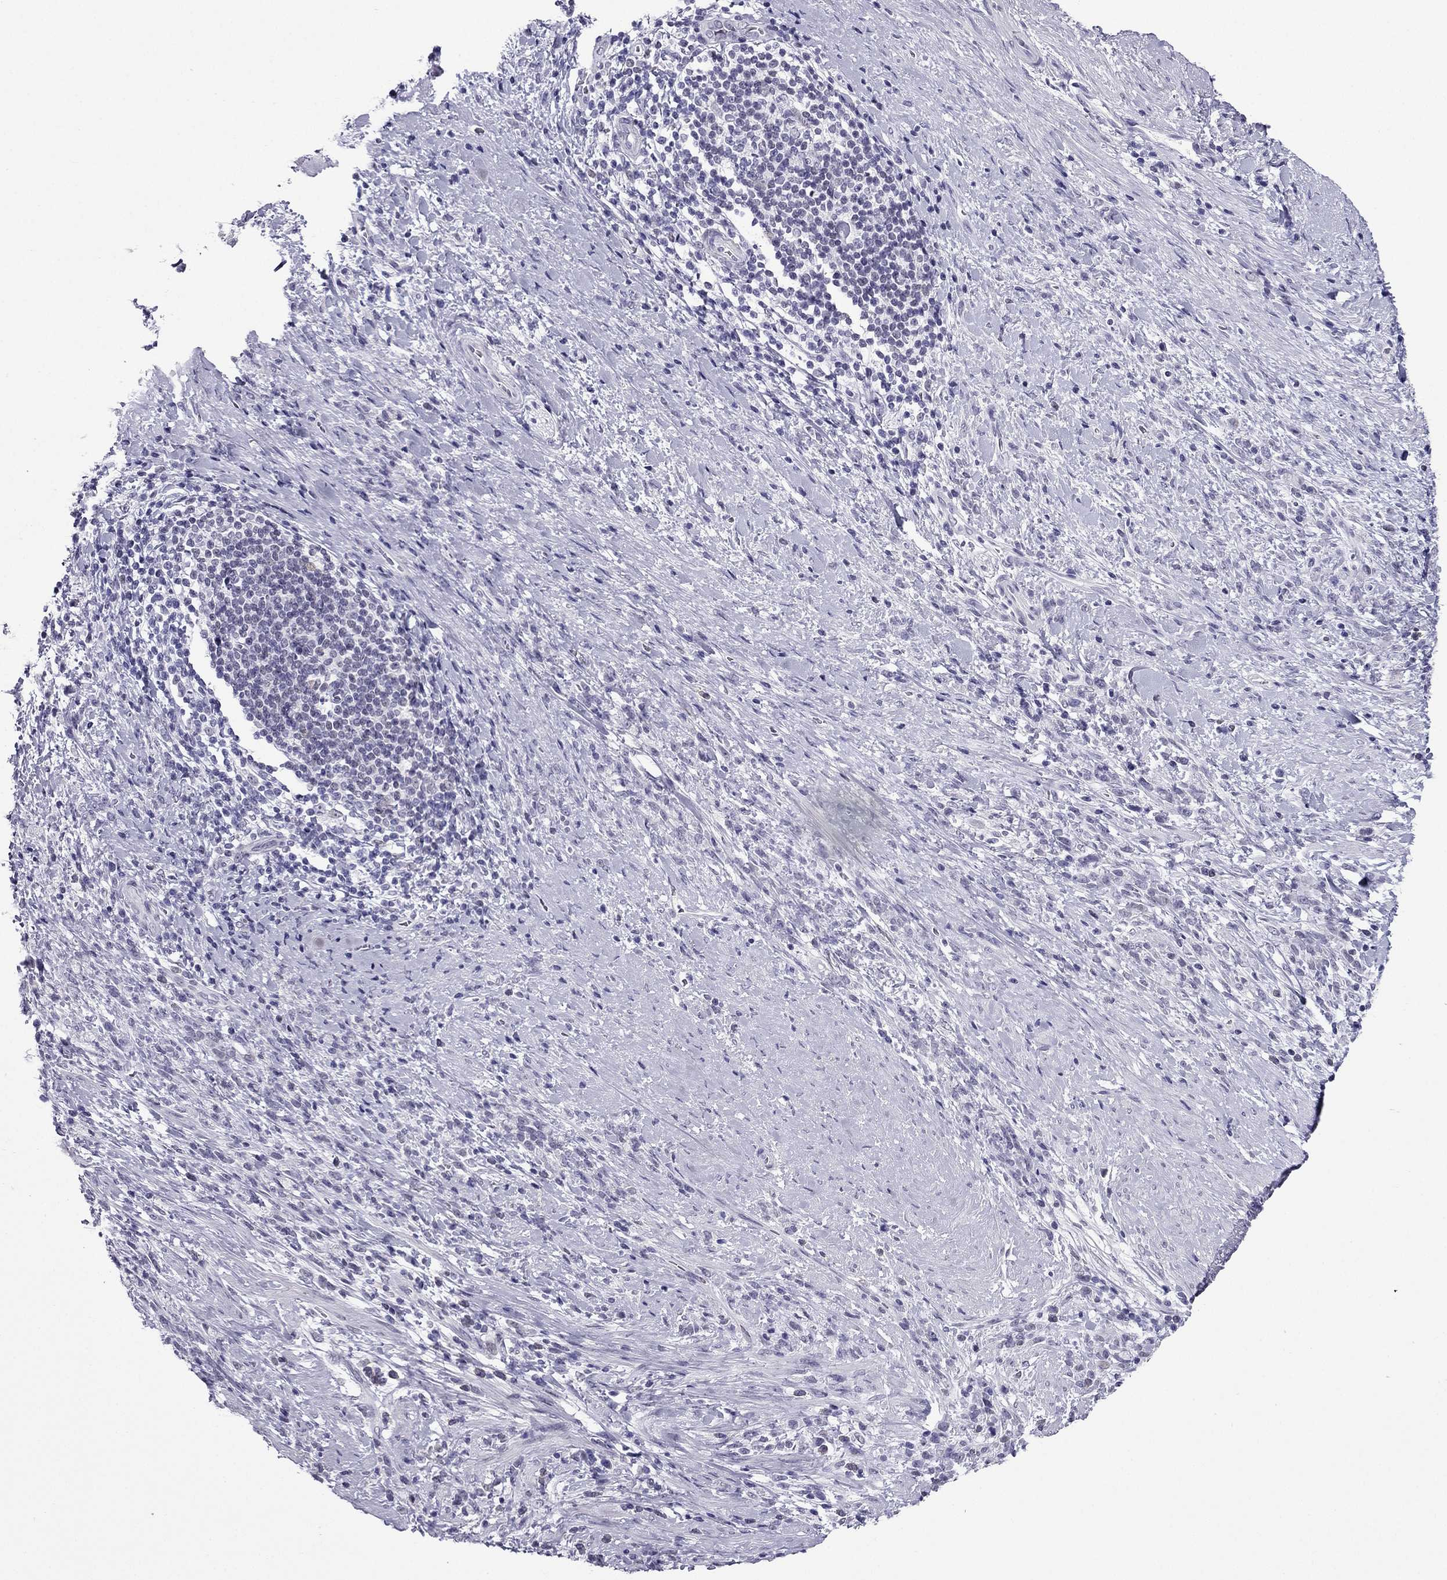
{"staining": {"intensity": "negative", "quantity": "none", "location": "none"}, "tissue": "stomach cancer", "cell_type": "Tumor cells", "image_type": "cancer", "snomed": [{"axis": "morphology", "description": "Adenocarcinoma, NOS"}, {"axis": "topography", "description": "Stomach"}], "caption": "Immunohistochemical staining of human stomach adenocarcinoma displays no significant staining in tumor cells.", "gene": "MYLK3", "patient": {"sex": "female", "age": 57}}